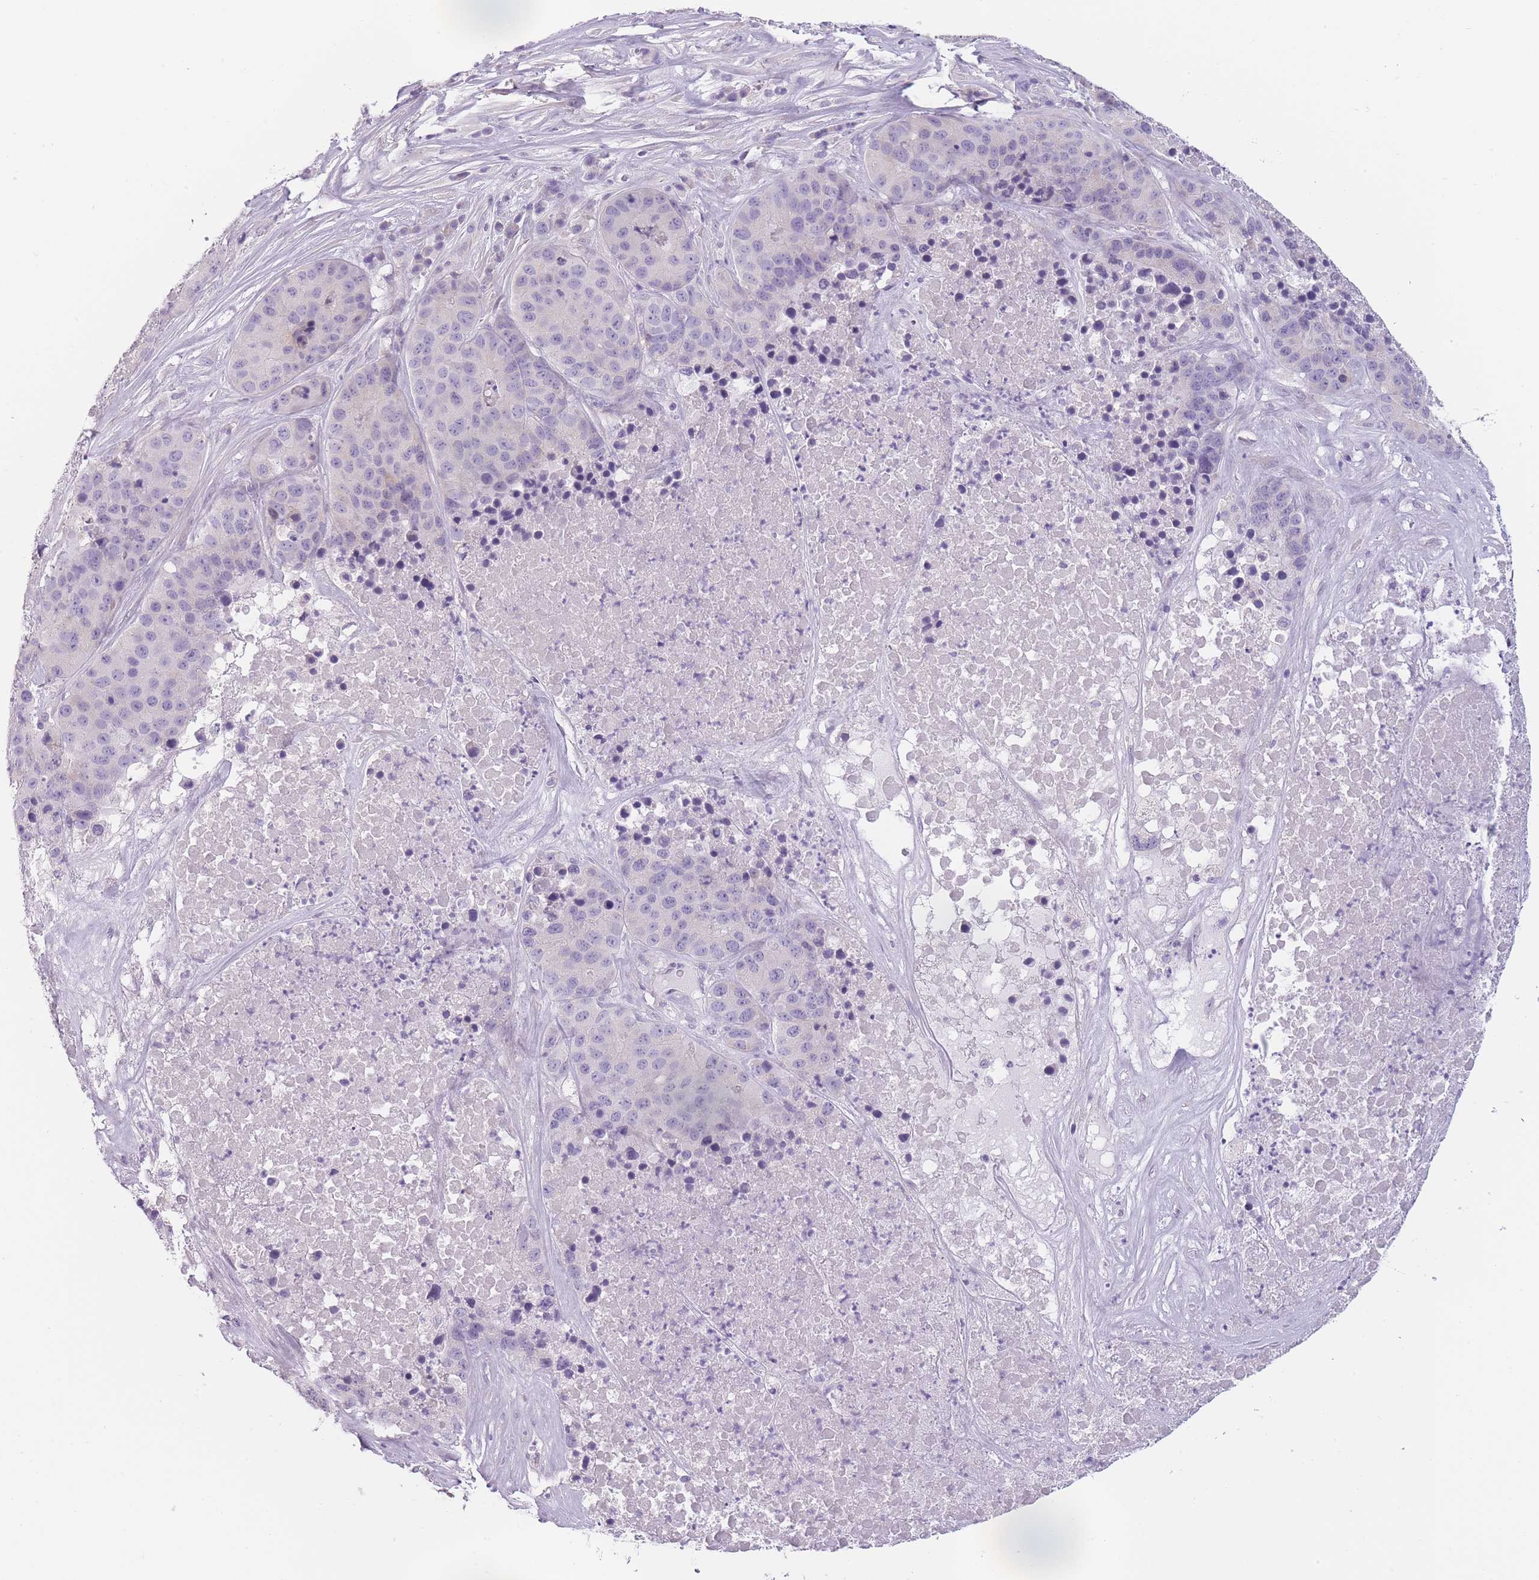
{"staining": {"intensity": "negative", "quantity": "none", "location": "none"}, "tissue": "stomach cancer", "cell_type": "Tumor cells", "image_type": "cancer", "snomed": [{"axis": "morphology", "description": "Adenocarcinoma, NOS"}, {"axis": "topography", "description": "Stomach"}], "caption": "Stomach cancer was stained to show a protein in brown. There is no significant staining in tumor cells.", "gene": "TMEM236", "patient": {"sex": "male", "age": 71}}